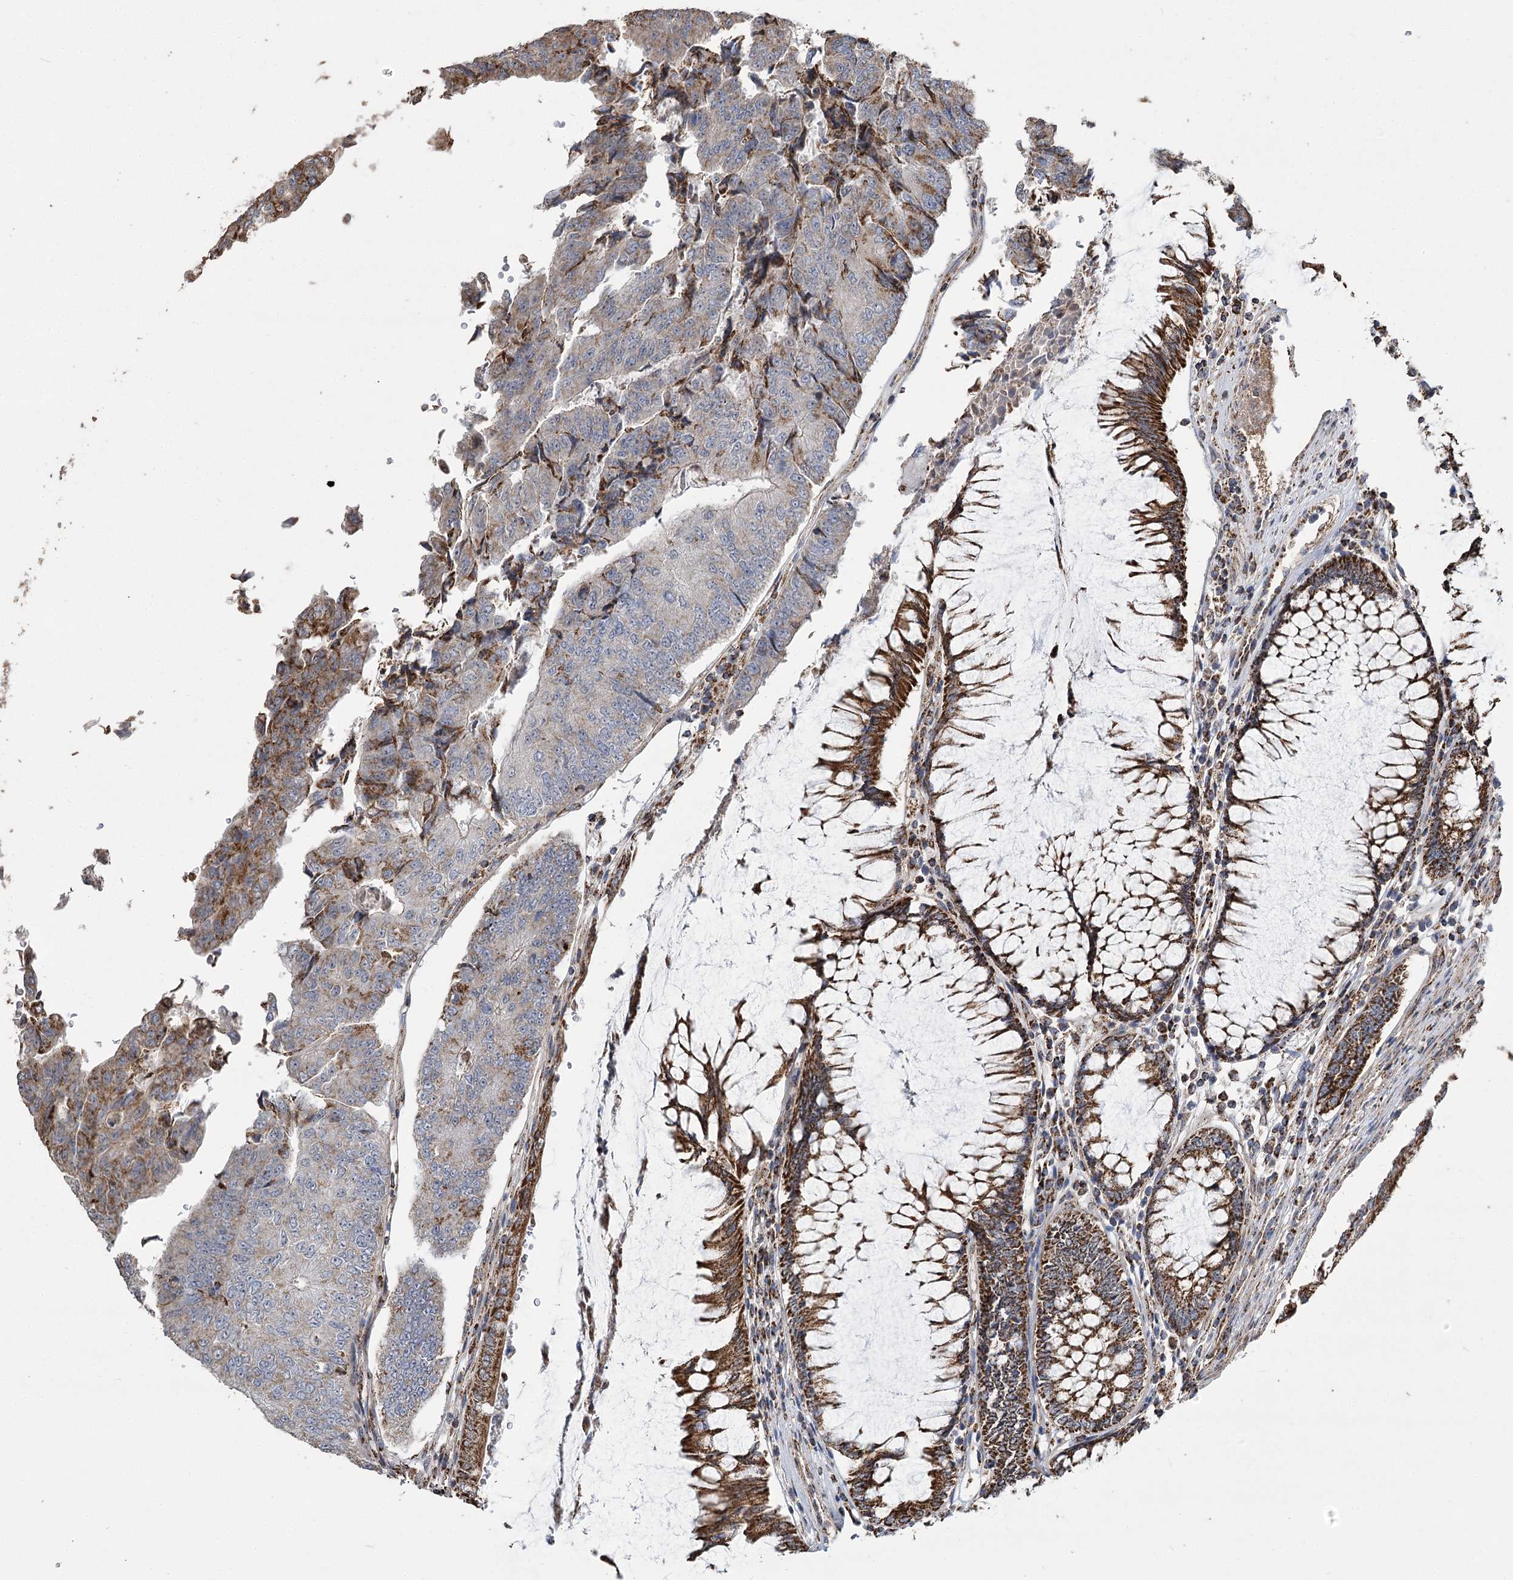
{"staining": {"intensity": "strong", "quantity": "<25%", "location": "cytoplasmic/membranous"}, "tissue": "colorectal cancer", "cell_type": "Tumor cells", "image_type": "cancer", "snomed": [{"axis": "morphology", "description": "Adenocarcinoma, NOS"}, {"axis": "topography", "description": "Colon"}], "caption": "High-magnification brightfield microscopy of colorectal cancer stained with DAB (3,3'-diaminobenzidine) (brown) and counterstained with hematoxylin (blue). tumor cells exhibit strong cytoplasmic/membranous staining is appreciated in about<25% of cells.", "gene": "RANBP3L", "patient": {"sex": "female", "age": 67}}